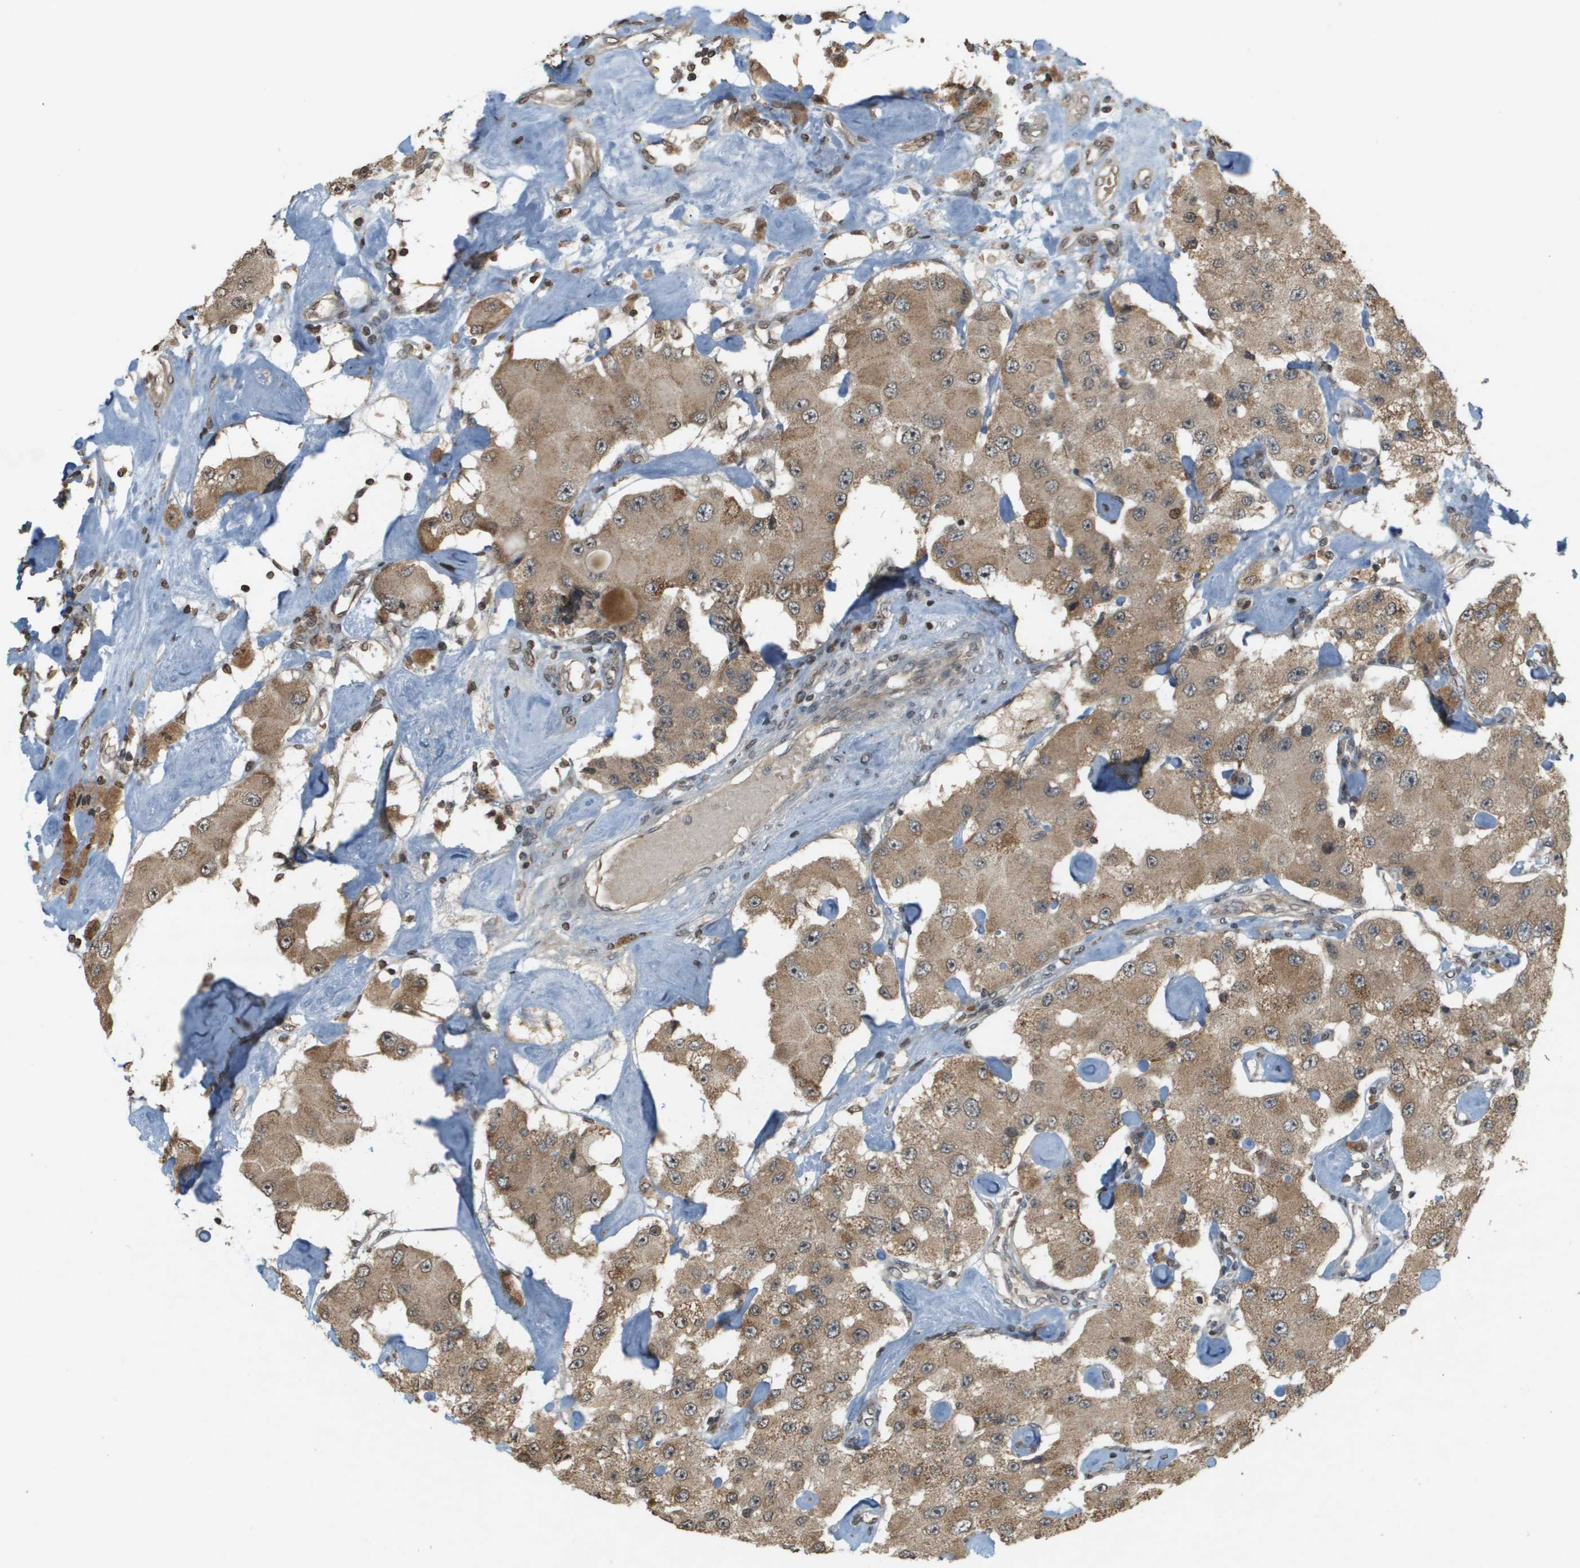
{"staining": {"intensity": "weak", "quantity": ">75%", "location": "cytoplasmic/membranous"}, "tissue": "carcinoid", "cell_type": "Tumor cells", "image_type": "cancer", "snomed": [{"axis": "morphology", "description": "Carcinoid, malignant, NOS"}, {"axis": "topography", "description": "Pancreas"}], "caption": "About >75% of tumor cells in human malignant carcinoid demonstrate weak cytoplasmic/membranous protein positivity as visualized by brown immunohistochemical staining.", "gene": "RAB21", "patient": {"sex": "male", "age": 41}}